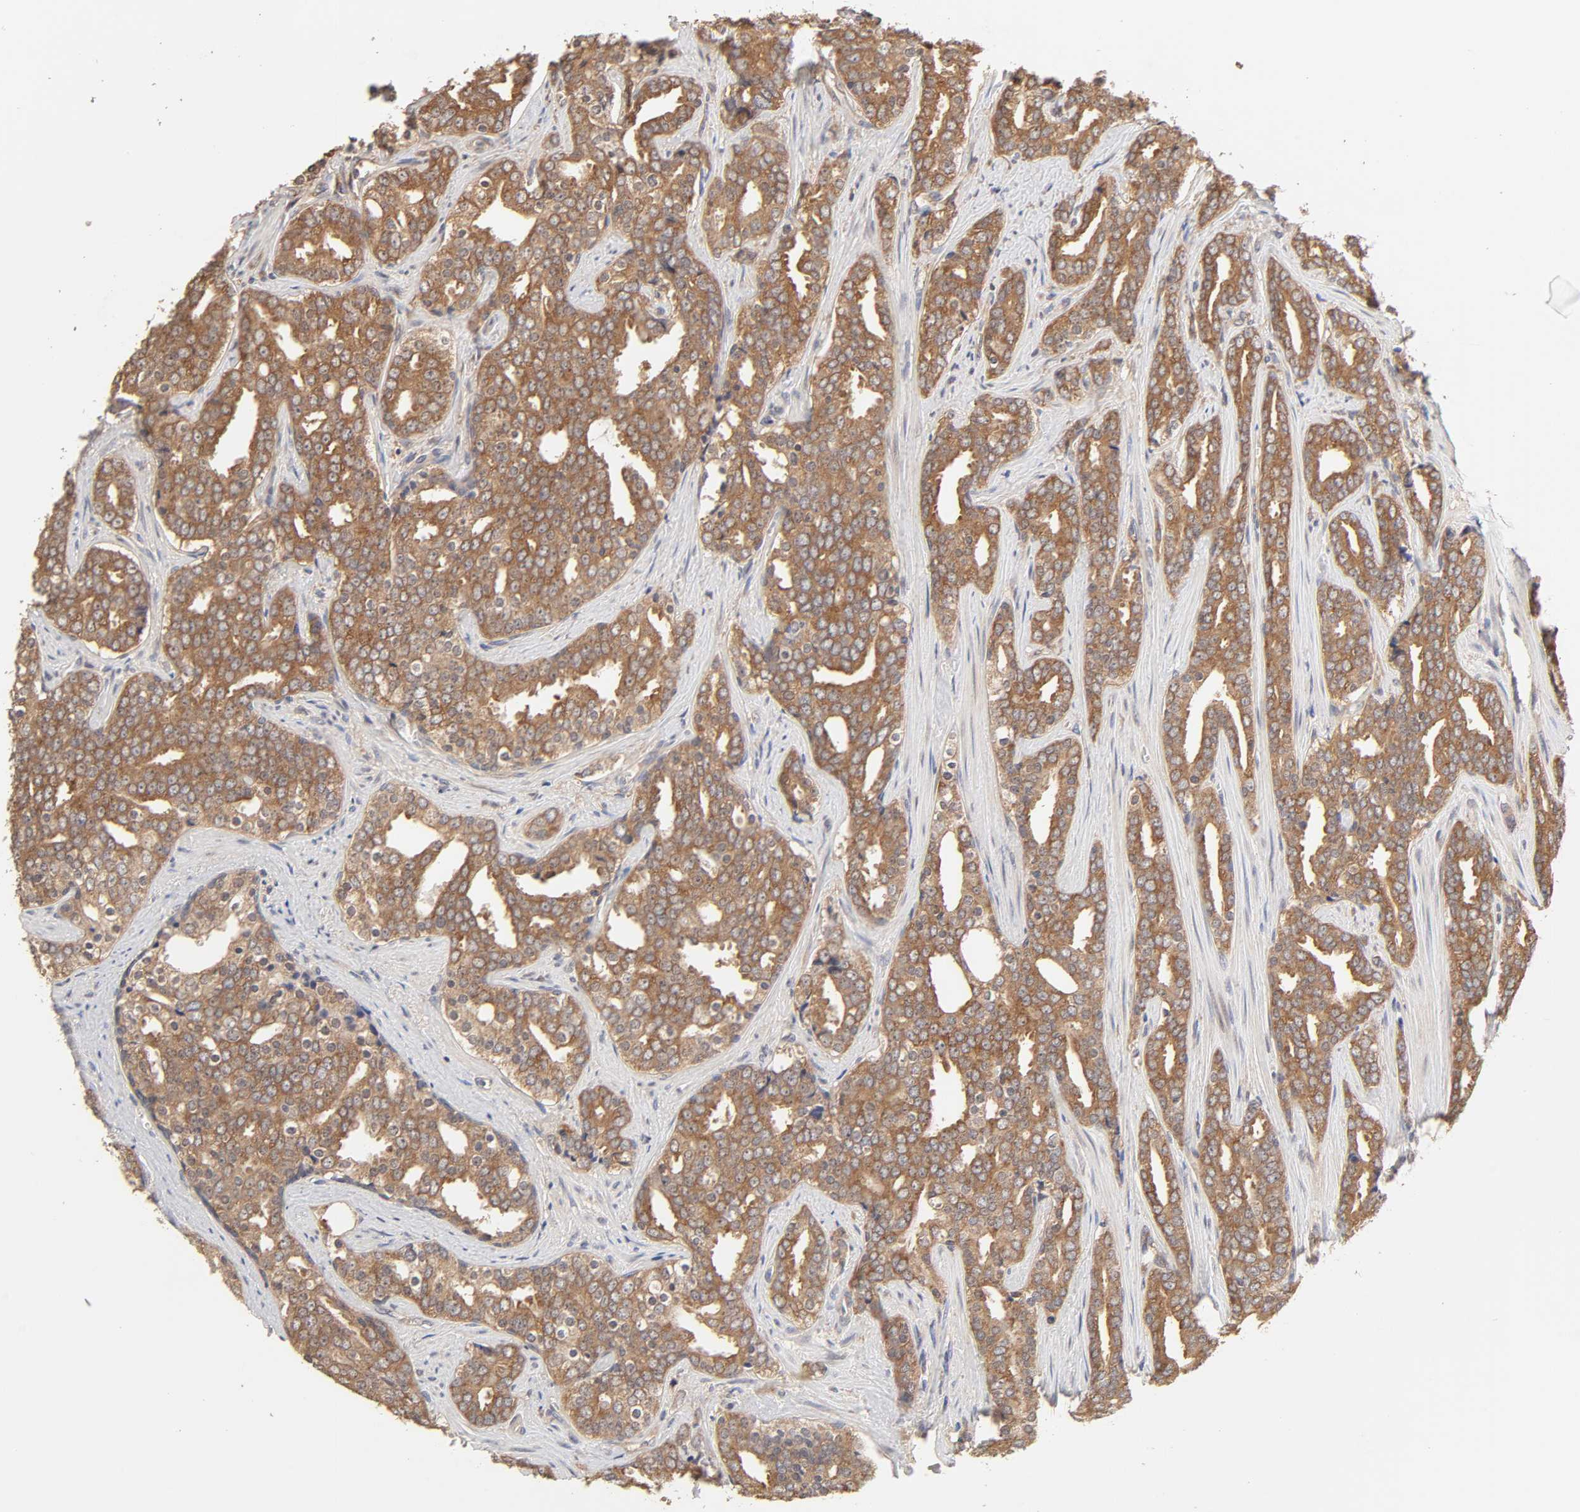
{"staining": {"intensity": "moderate", "quantity": ">75%", "location": "cytoplasmic/membranous"}, "tissue": "prostate cancer", "cell_type": "Tumor cells", "image_type": "cancer", "snomed": [{"axis": "morphology", "description": "Adenocarcinoma, High grade"}, {"axis": "topography", "description": "Prostate"}], "caption": "Immunohistochemical staining of prostate cancer reveals moderate cytoplasmic/membranous protein positivity in about >75% of tumor cells.", "gene": "AP1G2", "patient": {"sex": "male", "age": 67}}